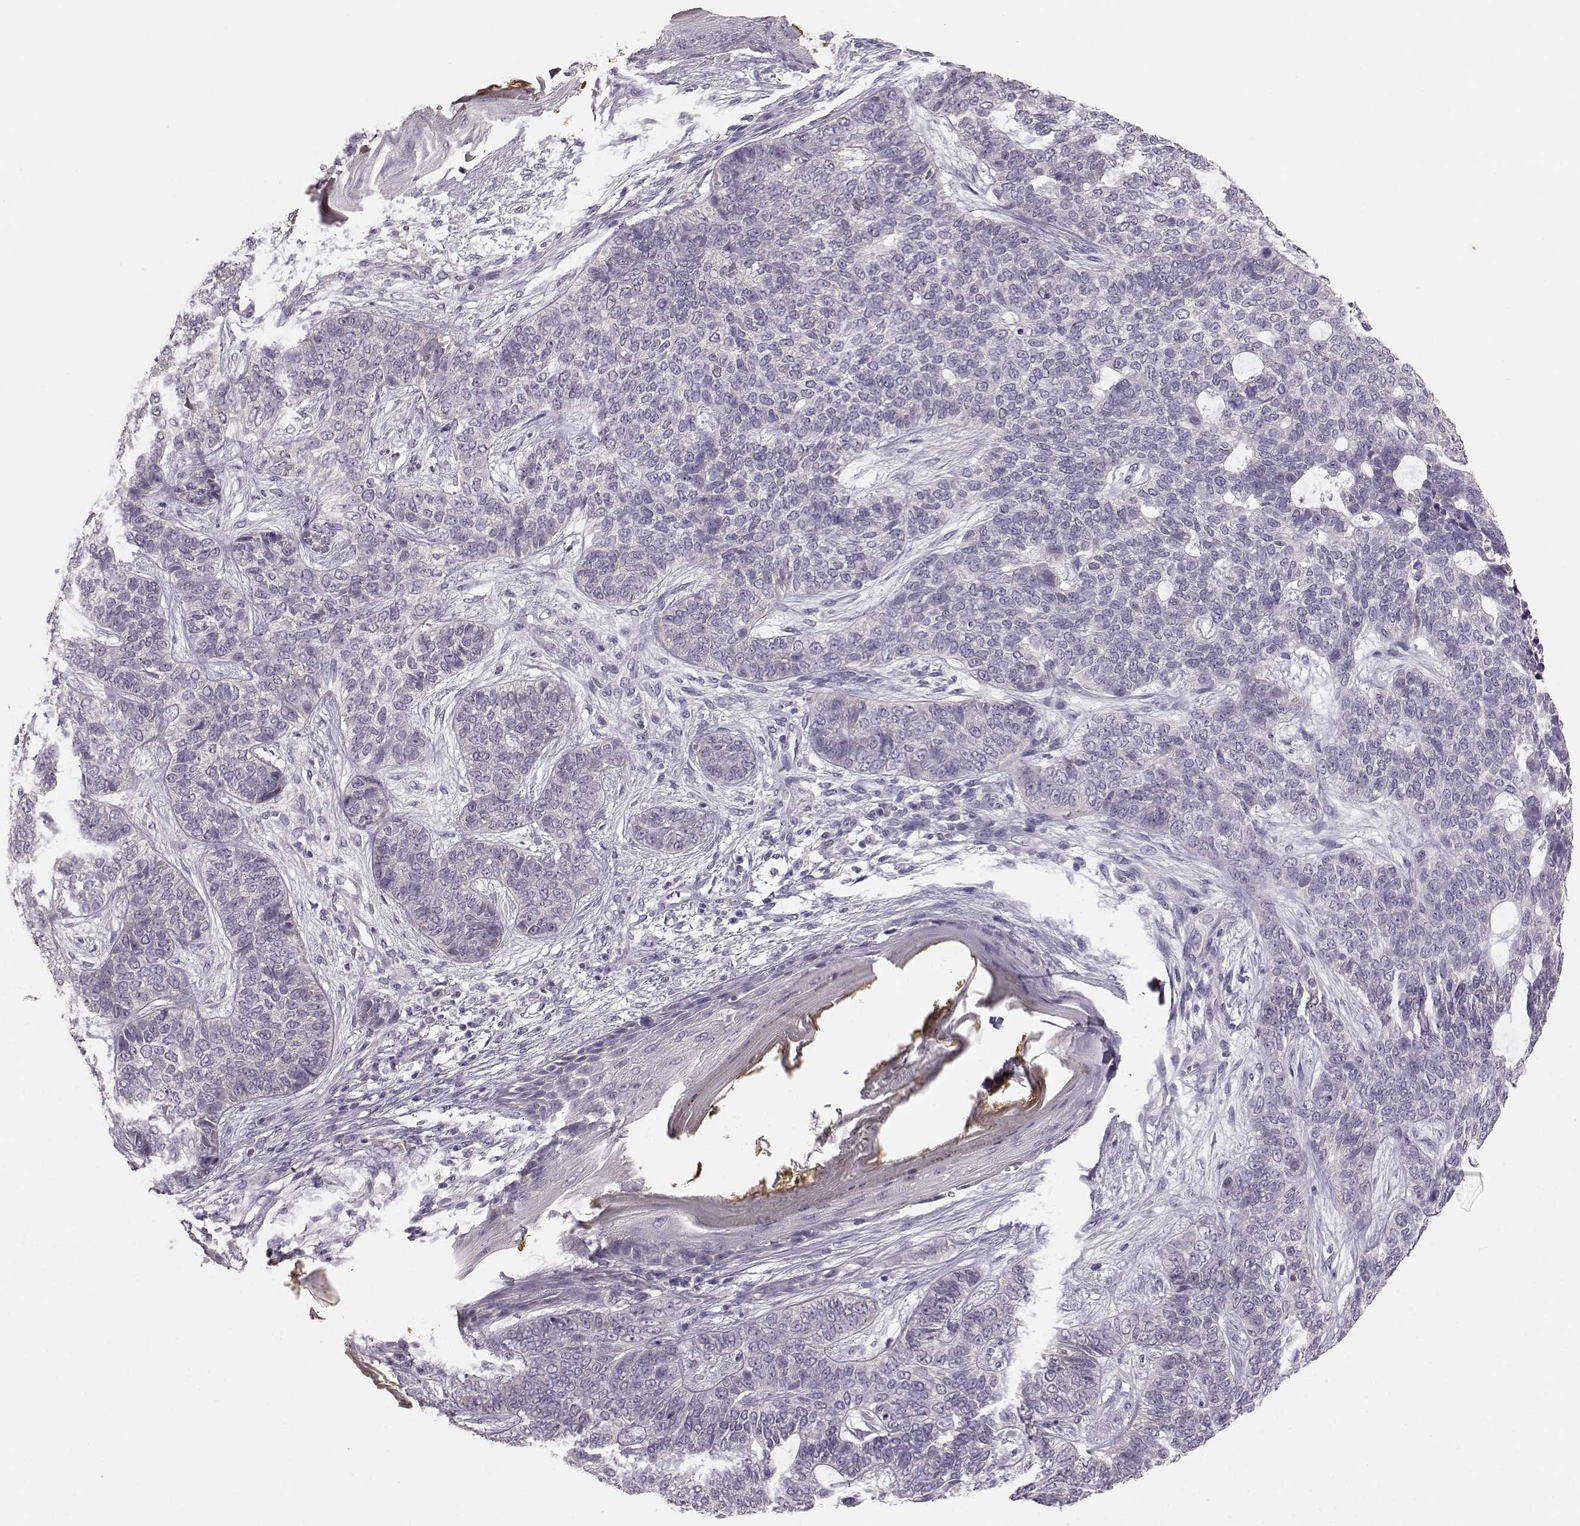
{"staining": {"intensity": "negative", "quantity": "none", "location": "none"}, "tissue": "skin cancer", "cell_type": "Tumor cells", "image_type": "cancer", "snomed": [{"axis": "morphology", "description": "Basal cell carcinoma"}, {"axis": "topography", "description": "Skin"}], "caption": "An immunohistochemistry (IHC) image of skin basal cell carcinoma is shown. There is no staining in tumor cells of skin basal cell carcinoma.", "gene": "BFSP2", "patient": {"sex": "female", "age": 69}}